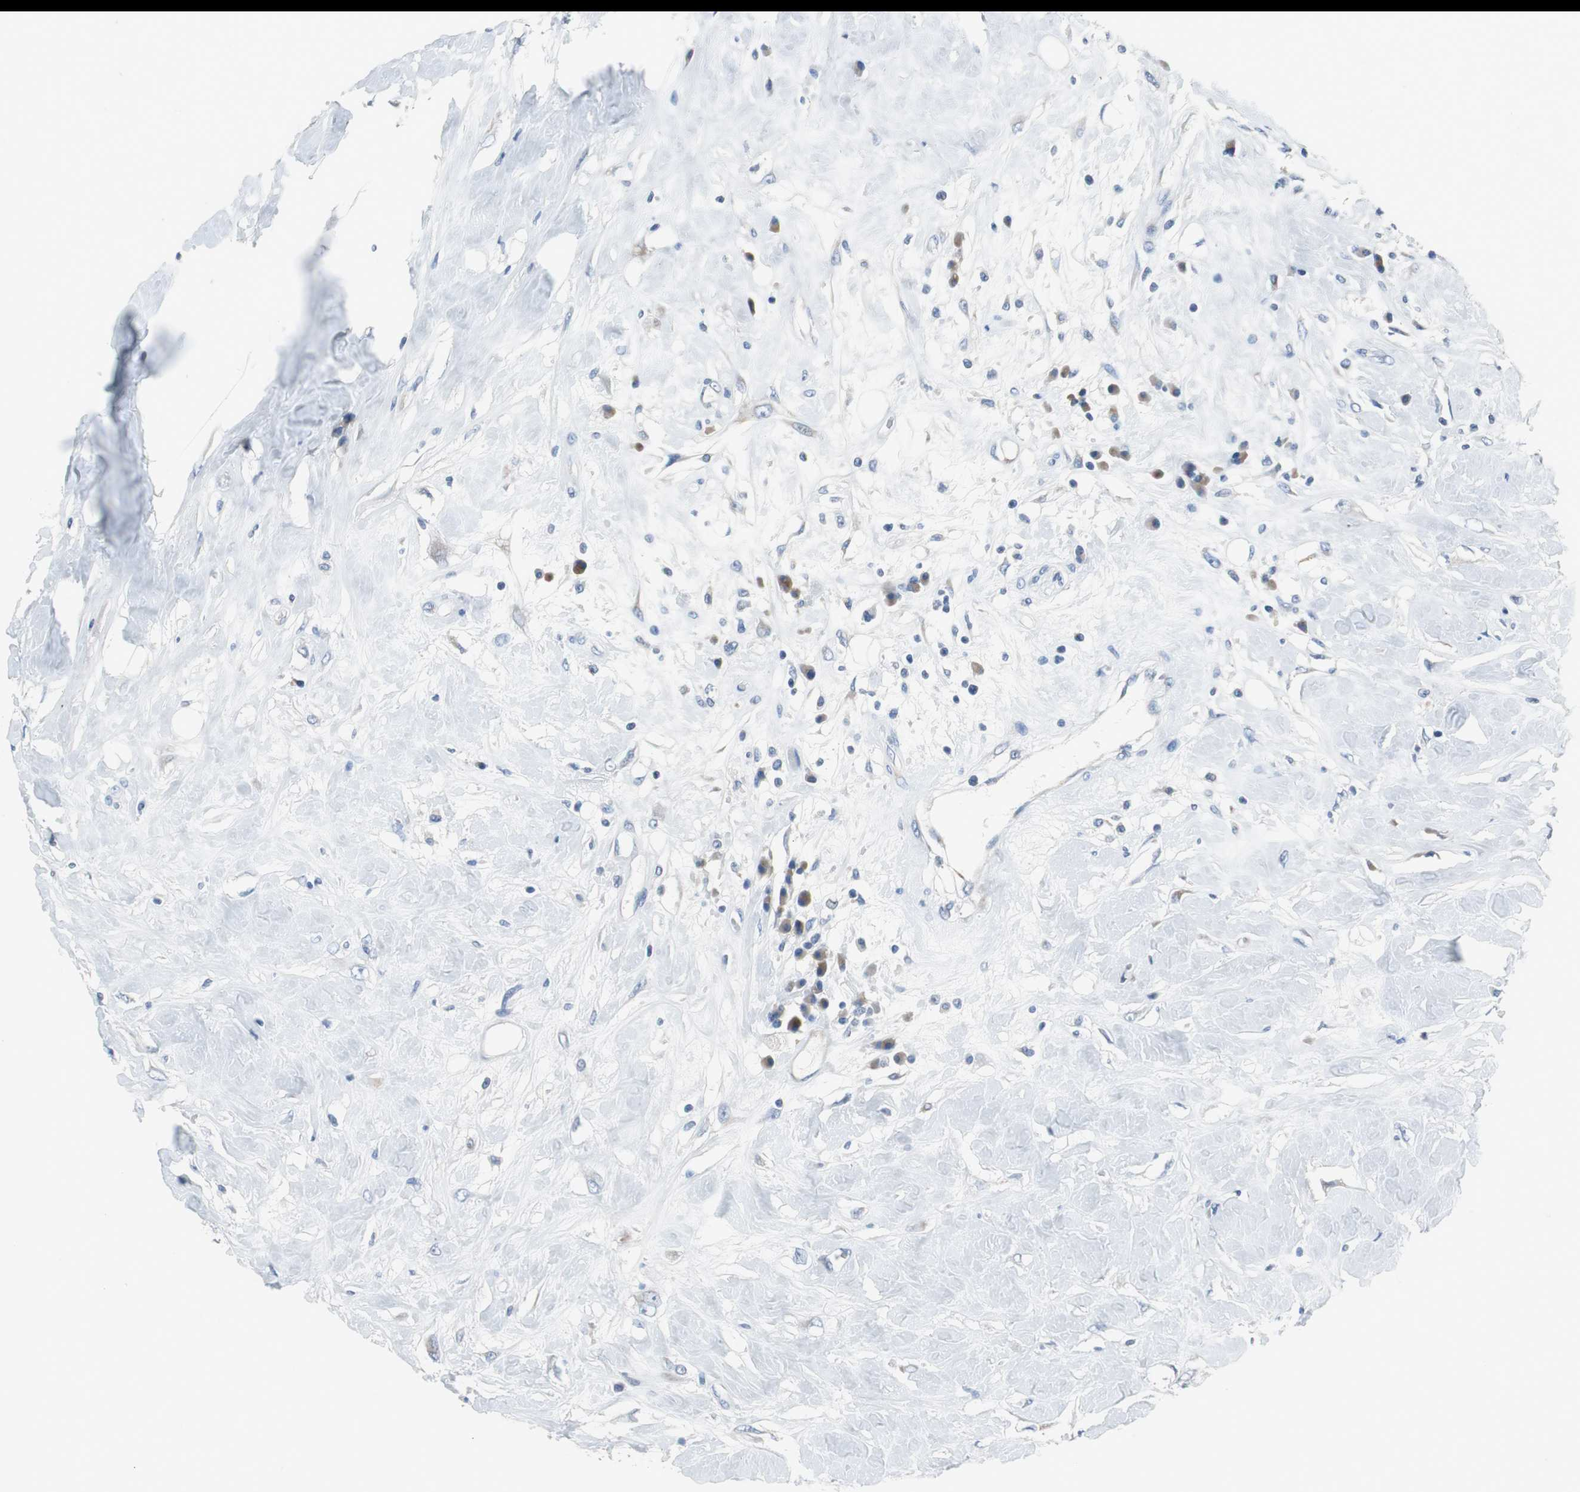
{"staining": {"intensity": "weak", "quantity": ">75%", "location": "cytoplasmic/membranous"}, "tissue": "colorectal cancer", "cell_type": "Tumor cells", "image_type": "cancer", "snomed": [{"axis": "morphology", "description": "Adenocarcinoma, NOS"}, {"axis": "topography", "description": "Rectum"}], "caption": "A histopathology image of human colorectal cancer stained for a protein displays weak cytoplasmic/membranous brown staining in tumor cells.", "gene": "PLAA", "patient": {"sex": "male", "age": 55}}